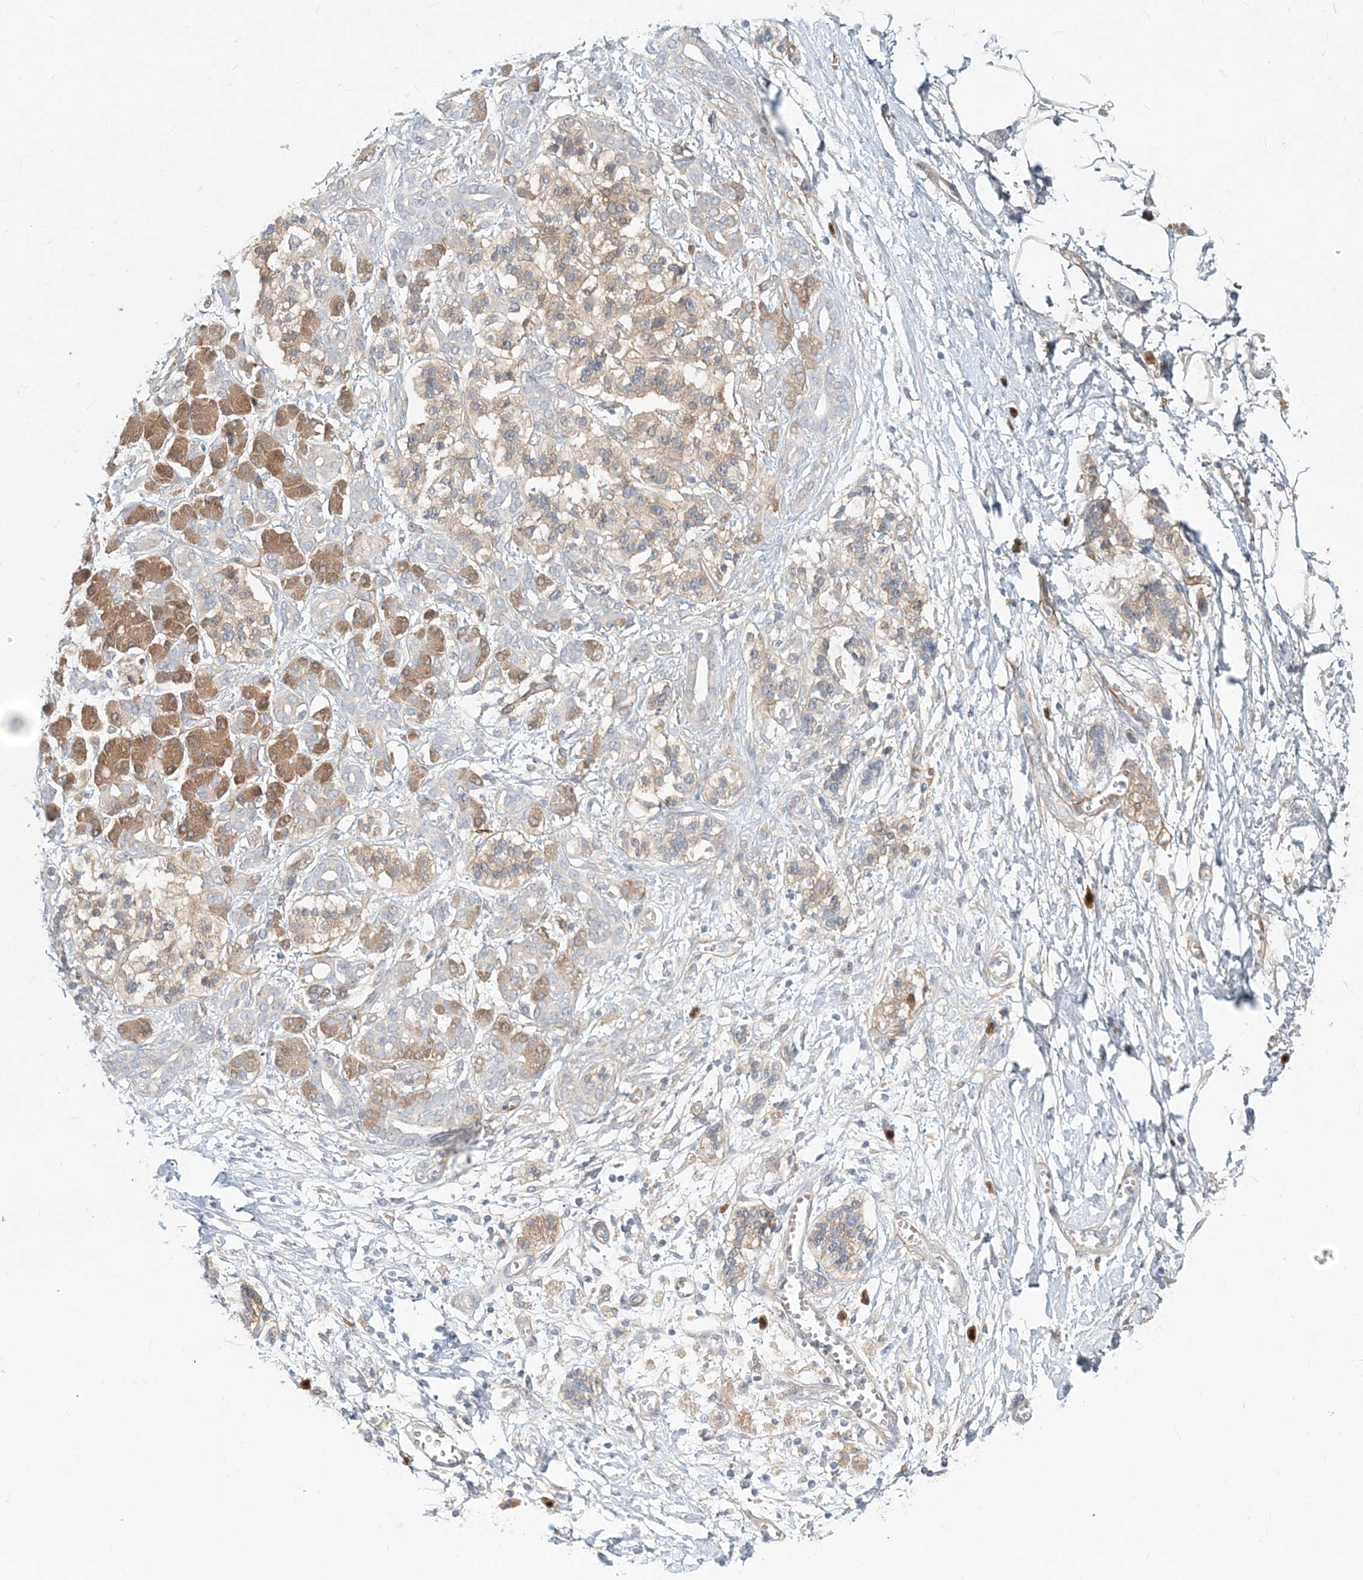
{"staining": {"intensity": "negative", "quantity": "none", "location": "none"}, "tissue": "soft tissue", "cell_type": "Fibroblasts", "image_type": "normal", "snomed": [{"axis": "morphology", "description": "Normal tissue, NOS"}, {"axis": "morphology", "description": "Adenocarcinoma, NOS"}, {"axis": "topography", "description": "Pancreas"}, {"axis": "topography", "description": "Peripheral nerve tissue"}], "caption": "Immunohistochemical staining of unremarkable human soft tissue displays no significant staining in fibroblasts.", "gene": "GMPPA", "patient": {"sex": "male", "age": 59}}